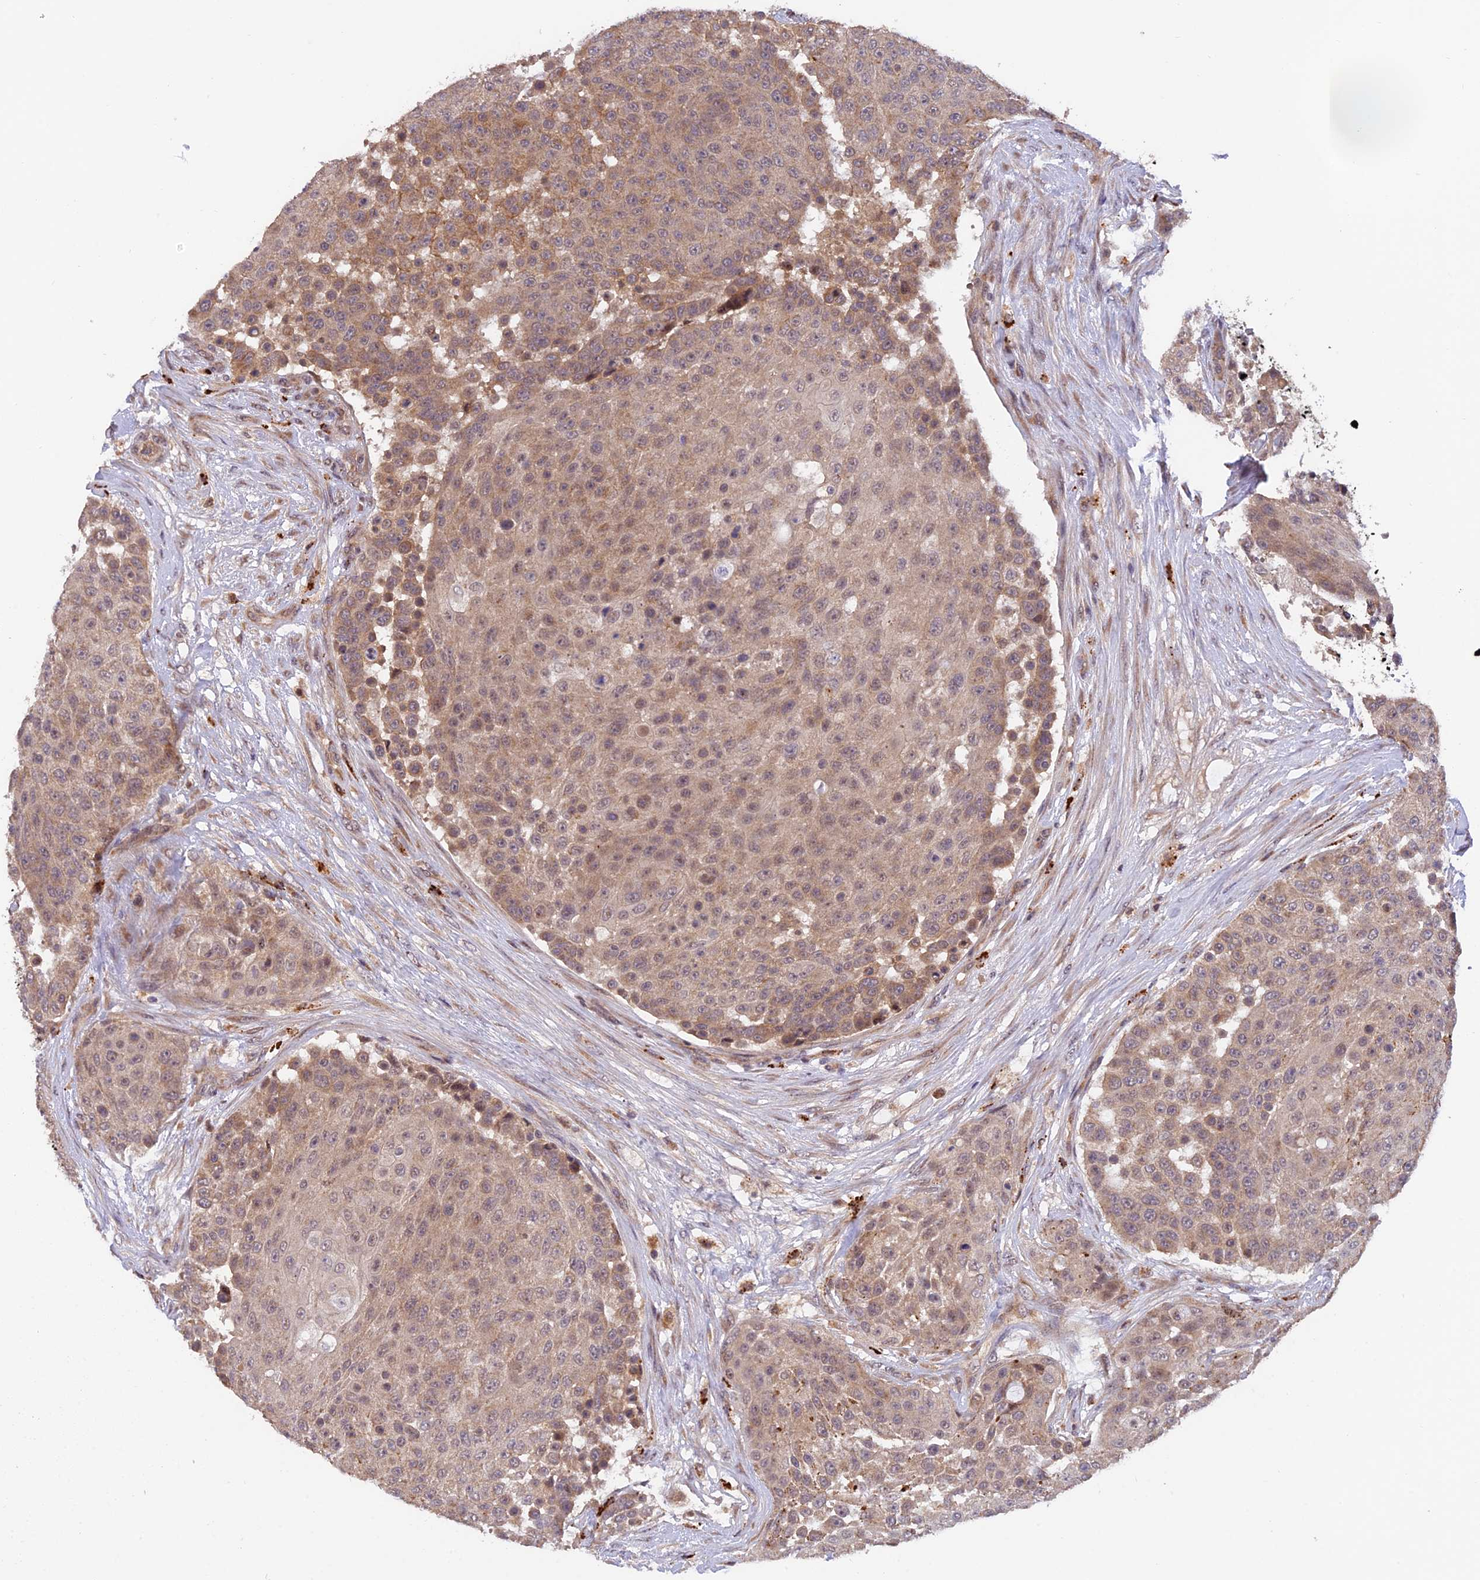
{"staining": {"intensity": "weak", "quantity": ">75%", "location": "cytoplasmic/membranous"}, "tissue": "urothelial cancer", "cell_type": "Tumor cells", "image_type": "cancer", "snomed": [{"axis": "morphology", "description": "Urothelial carcinoma, High grade"}, {"axis": "topography", "description": "Urinary bladder"}], "caption": "This image displays high-grade urothelial carcinoma stained with IHC to label a protein in brown. The cytoplasmic/membranous of tumor cells show weak positivity for the protein. Nuclei are counter-stained blue.", "gene": "MNS1", "patient": {"sex": "female", "age": 63}}